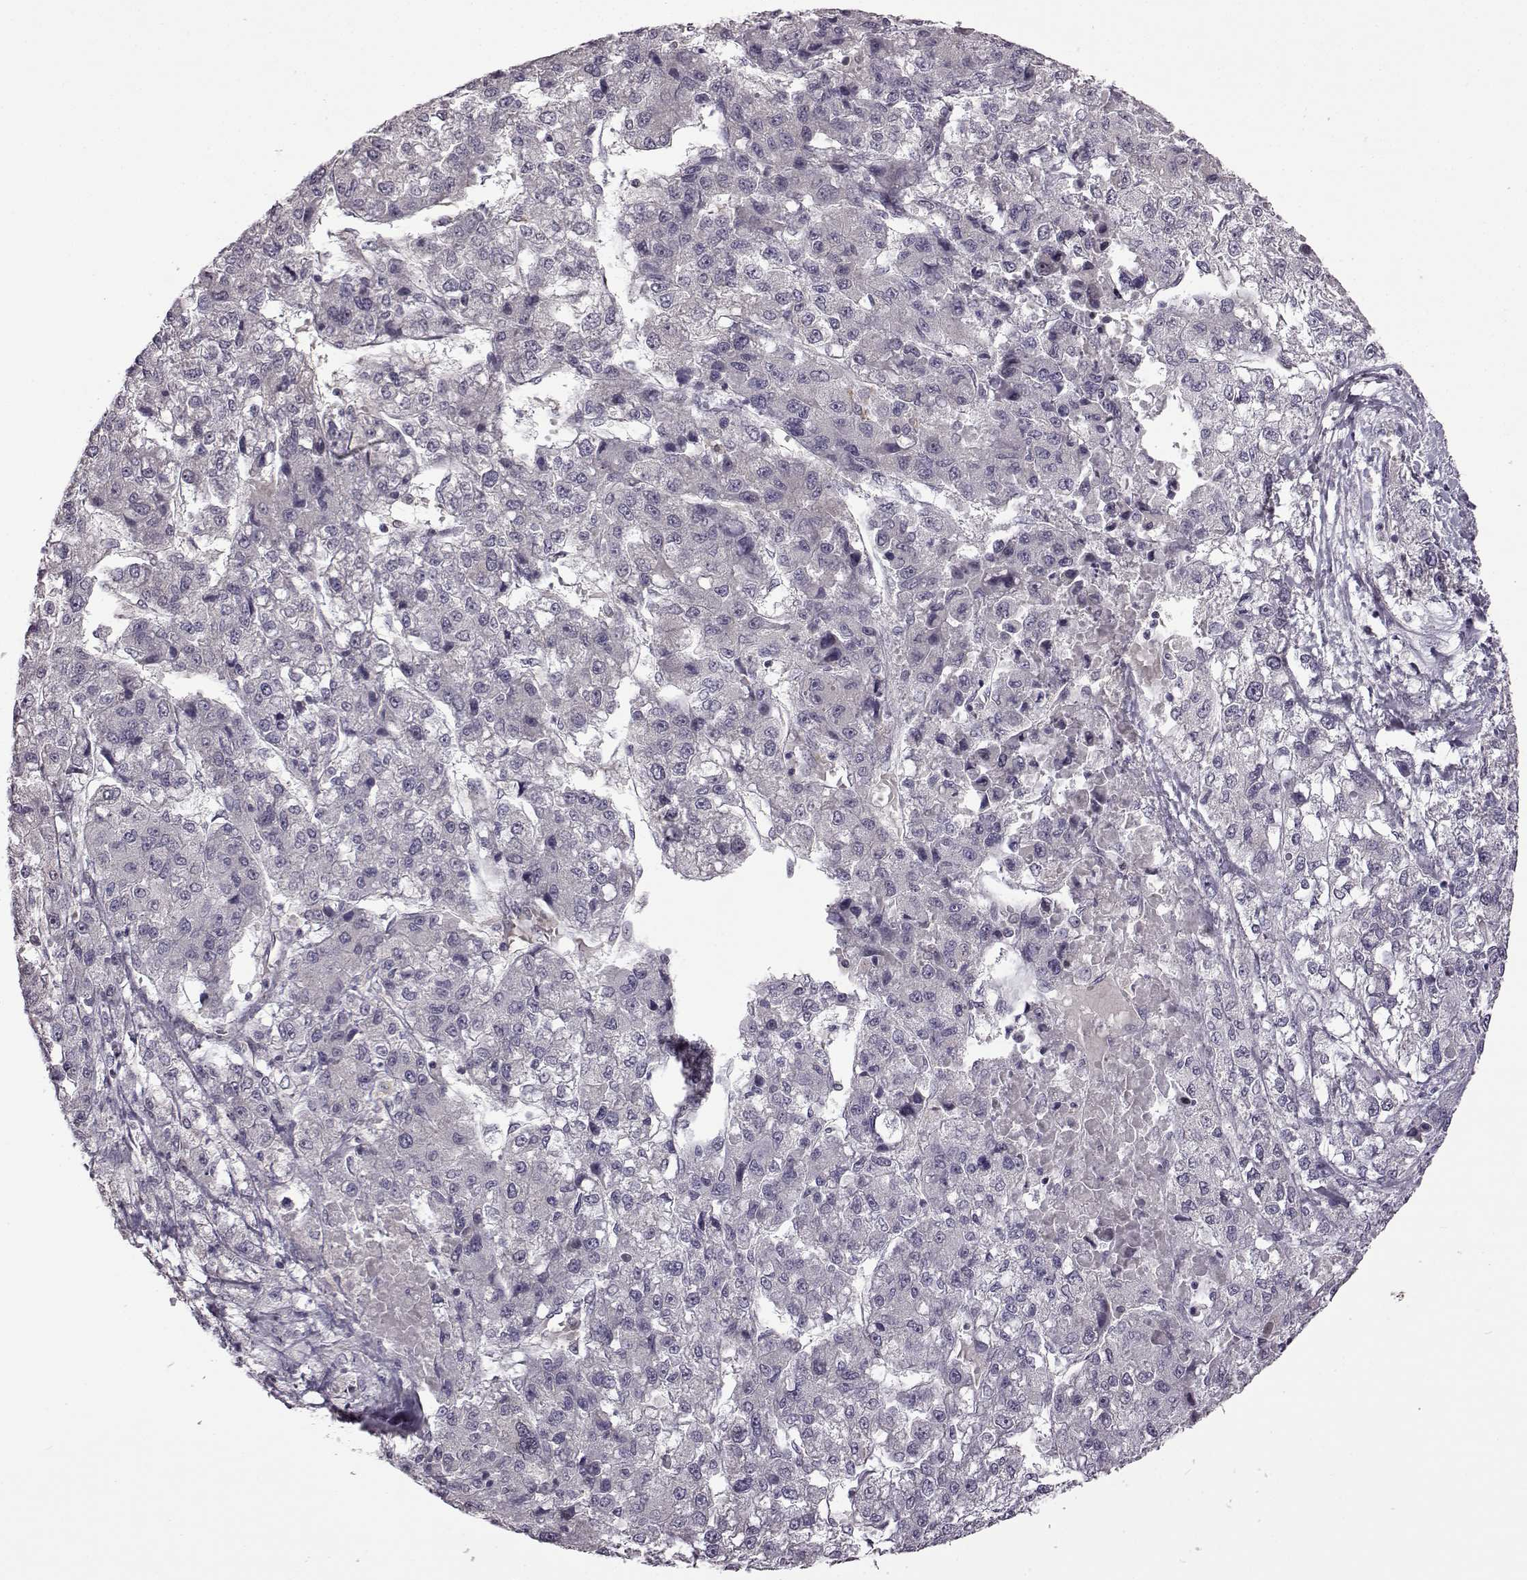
{"staining": {"intensity": "negative", "quantity": "none", "location": "none"}, "tissue": "liver cancer", "cell_type": "Tumor cells", "image_type": "cancer", "snomed": [{"axis": "morphology", "description": "Carcinoma, Hepatocellular, NOS"}, {"axis": "topography", "description": "Liver"}], "caption": "A micrograph of human liver cancer is negative for staining in tumor cells. (DAB (3,3'-diaminobenzidine) immunohistochemistry (IHC), high magnification).", "gene": "B3GNT6", "patient": {"sex": "male", "age": 56}}